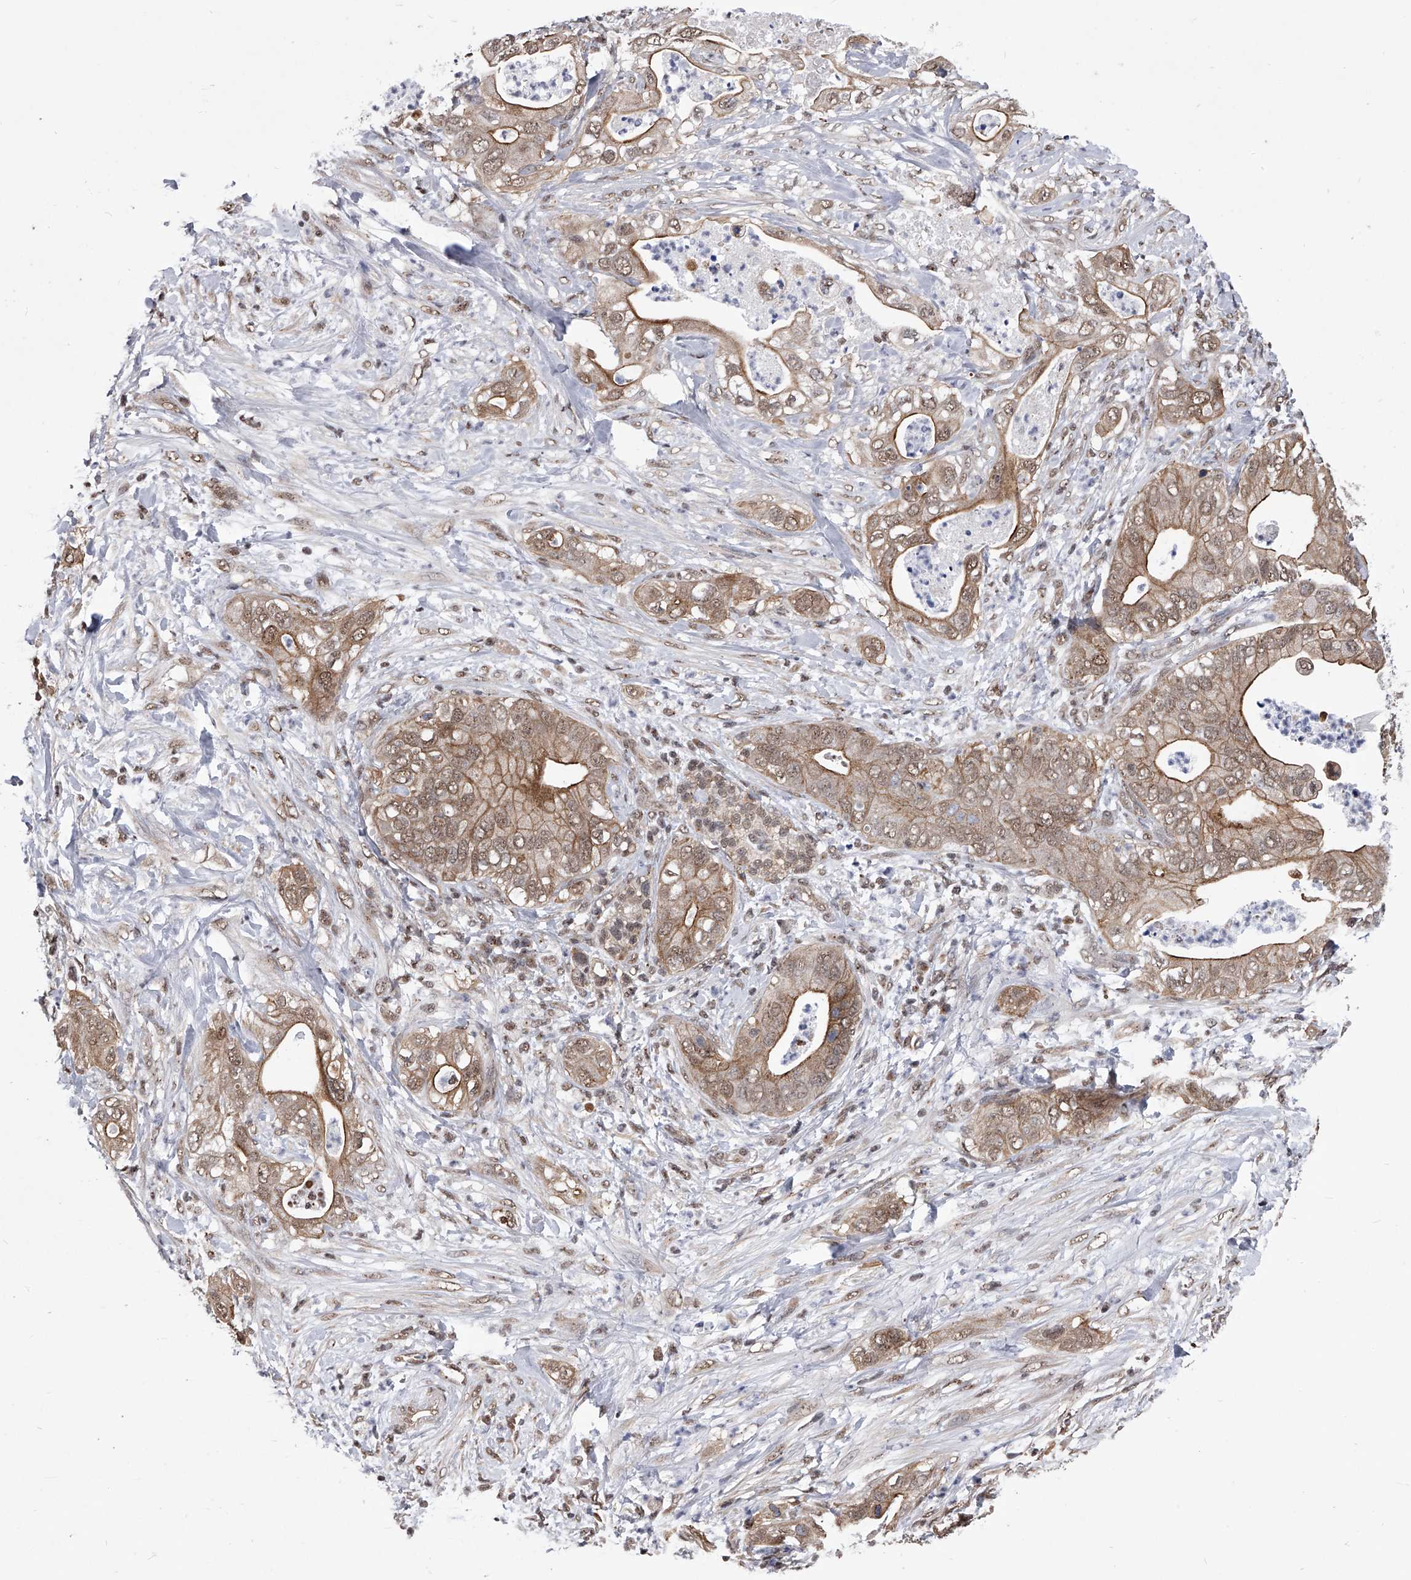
{"staining": {"intensity": "moderate", "quantity": ">75%", "location": "cytoplasmic/membranous,nuclear"}, "tissue": "pancreatic cancer", "cell_type": "Tumor cells", "image_type": "cancer", "snomed": [{"axis": "morphology", "description": "Adenocarcinoma, NOS"}, {"axis": "topography", "description": "Pancreas"}], "caption": "Tumor cells demonstrate medium levels of moderate cytoplasmic/membranous and nuclear positivity in approximately >75% of cells in human adenocarcinoma (pancreatic).", "gene": "ZNF76", "patient": {"sex": "female", "age": 78}}